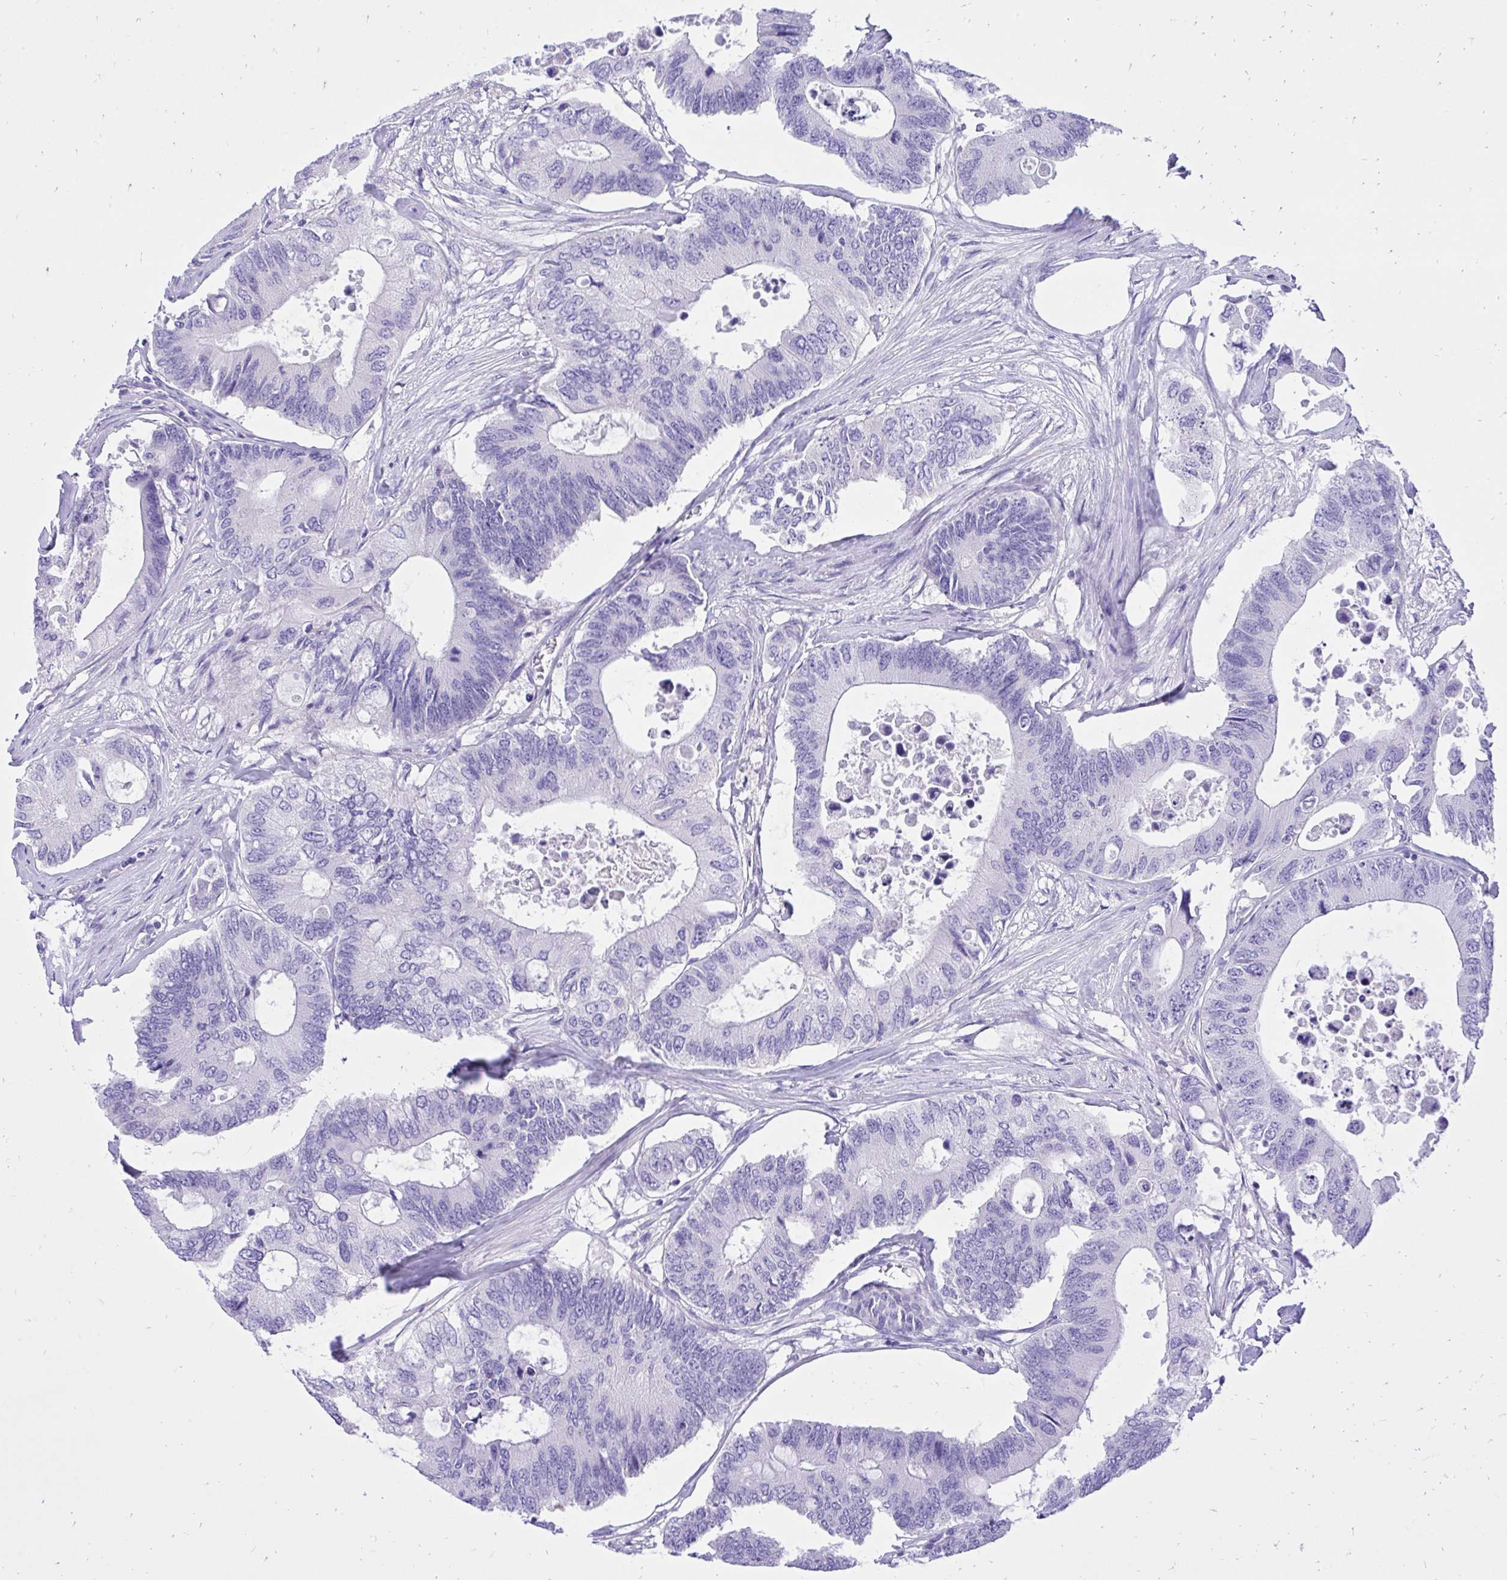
{"staining": {"intensity": "negative", "quantity": "none", "location": "none"}, "tissue": "colorectal cancer", "cell_type": "Tumor cells", "image_type": "cancer", "snomed": [{"axis": "morphology", "description": "Adenocarcinoma, NOS"}, {"axis": "topography", "description": "Colon"}], "caption": "A histopathology image of colorectal adenocarcinoma stained for a protein displays no brown staining in tumor cells.", "gene": "MON1A", "patient": {"sex": "male", "age": 71}}